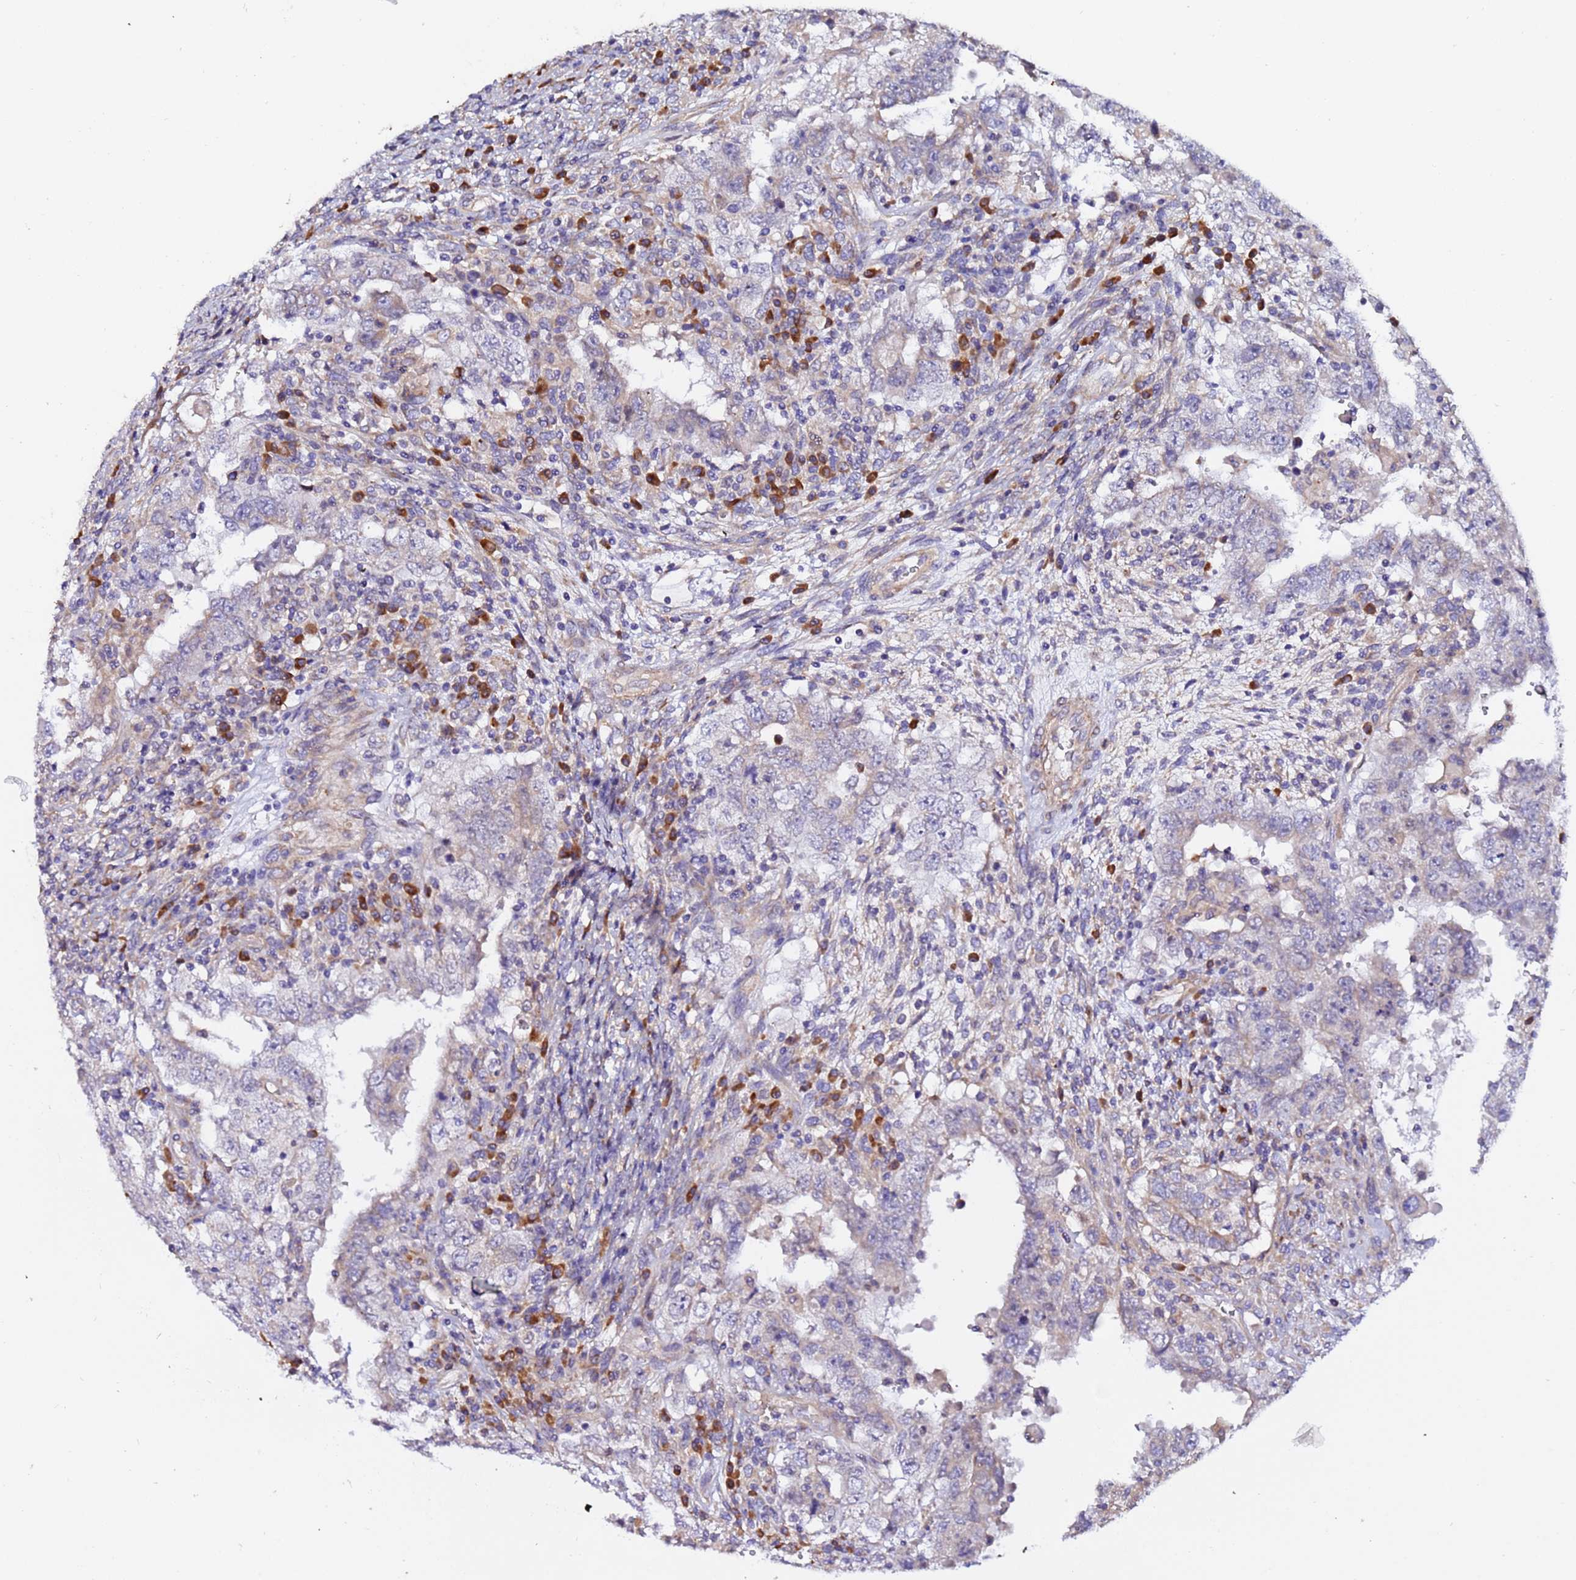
{"staining": {"intensity": "weak", "quantity": "25%-75%", "location": "cytoplasmic/membranous"}, "tissue": "testis cancer", "cell_type": "Tumor cells", "image_type": "cancer", "snomed": [{"axis": "morphology", "description": "Carcinoma, Embryonal, NOS"}, {"axis": "topography", "description": "Testis"}], "caption": "Embryonal carcinoma (testis) stained with IHC shows weak cytoplasmic/membranous expression in approximately 25%-75% of tumor cells. Nuclei are stained in blue.", "gene": "JRKL", "patient": {"sex": "male", "age": 26}}